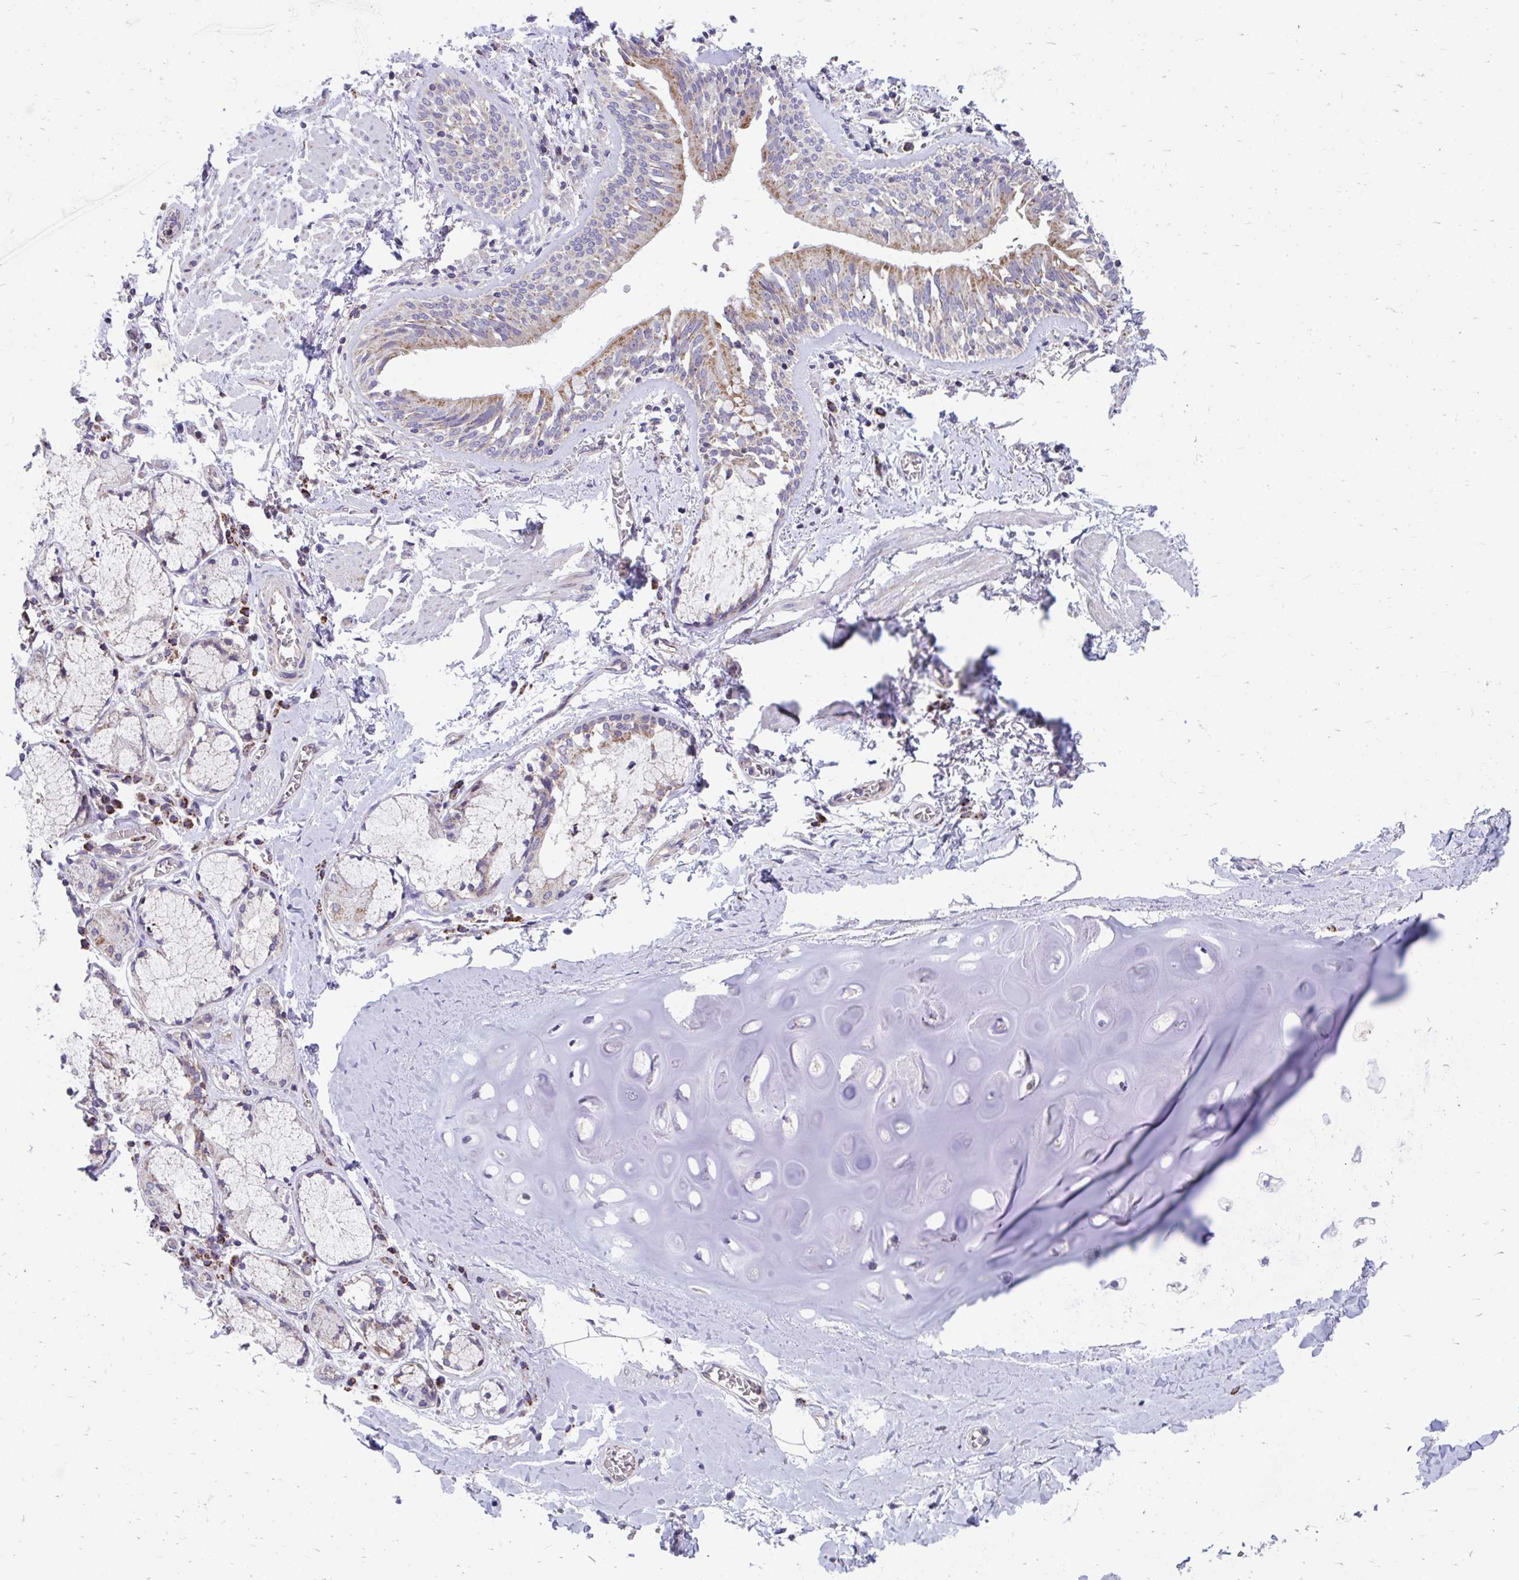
{"staining": {"intensity": "negative", "quantity": "none", "location": "none"}, "tissue": "adipose tissue", "cell_type": "Adipocytes", "image_type": "normal", "snomed": [{"axis": "morphology", "description": "Normal tissue, NOS"}, {"axis": "morphology", "description": "Degeneration, NOS"}, {"axis": "topography", "description": "Cartilage tissue"}, {"axis": "topography", "description": "Lung"}], "caption": "Adipose tissue stained for a protein using immunohistochemistry exhibits no positivity adipocytes.", "gene": "FHIP1B", "patient": {"sex": "female", "age": 61}}